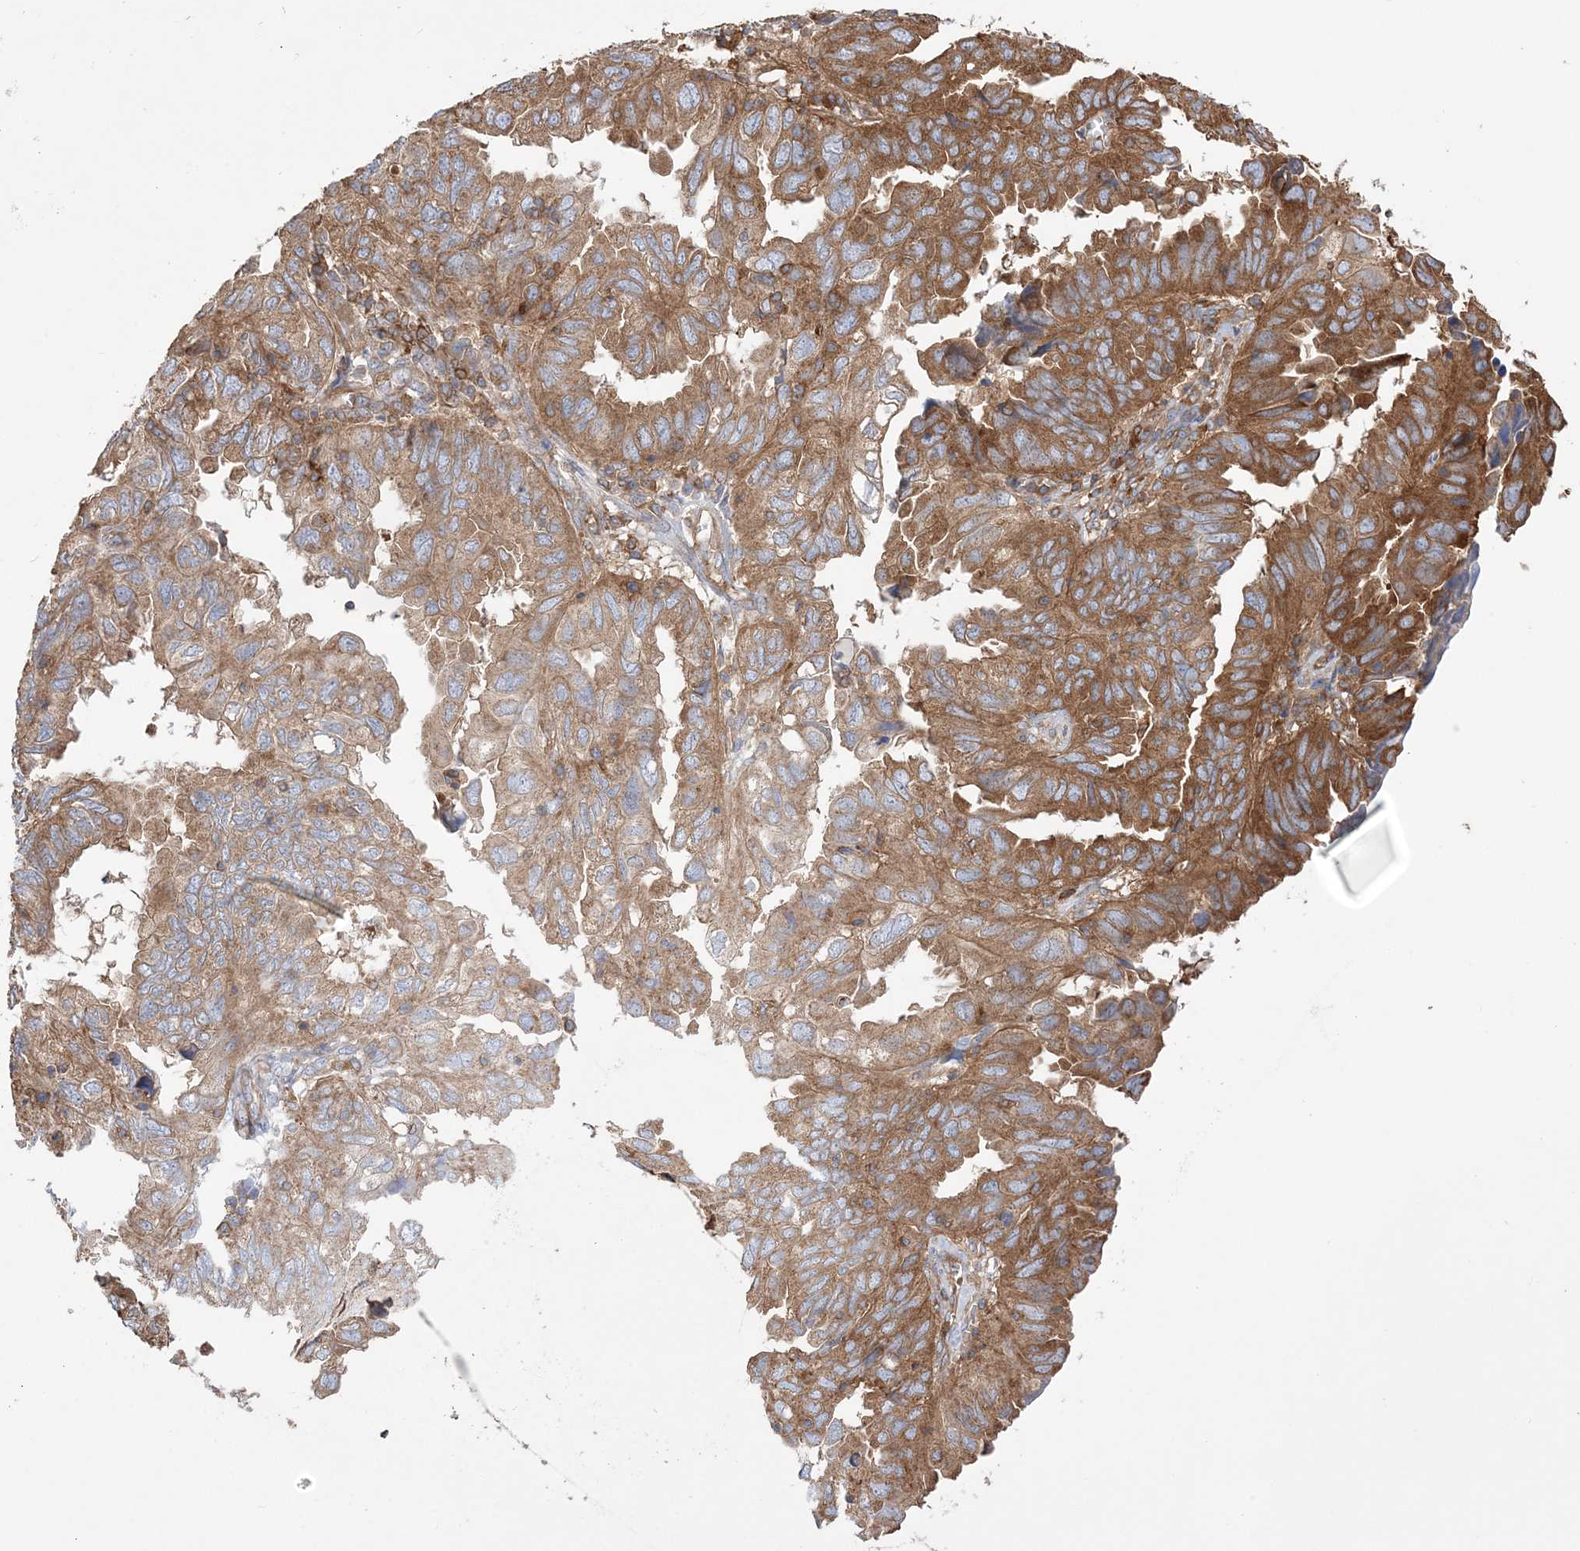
{"staining": {"intensity": "moderate", "quantity": ">75%", "location": "cytoplasmic/membranous"}, "tissue": "endometrial cancer", "cell_type": "Tumor cells", "image_type": "cancer", "snomed": [{"axis": "morphology", "description": "Adenocarcinoma, NOS"}, {"axis": "topography", "description": "Uterus"}], "caption": "Tumor cells demonstrate moderate cytoplasmic/membranous staining in approximately >75% of cells in endometrial cancer (adenocarcinoma). The staining was performed using DAB, with brown indicating positive protein expression. Nuclei are stained blue with hematoxylin.", "gene": "TBC1D5", "patient": {"sex": "female", "age": 77}}